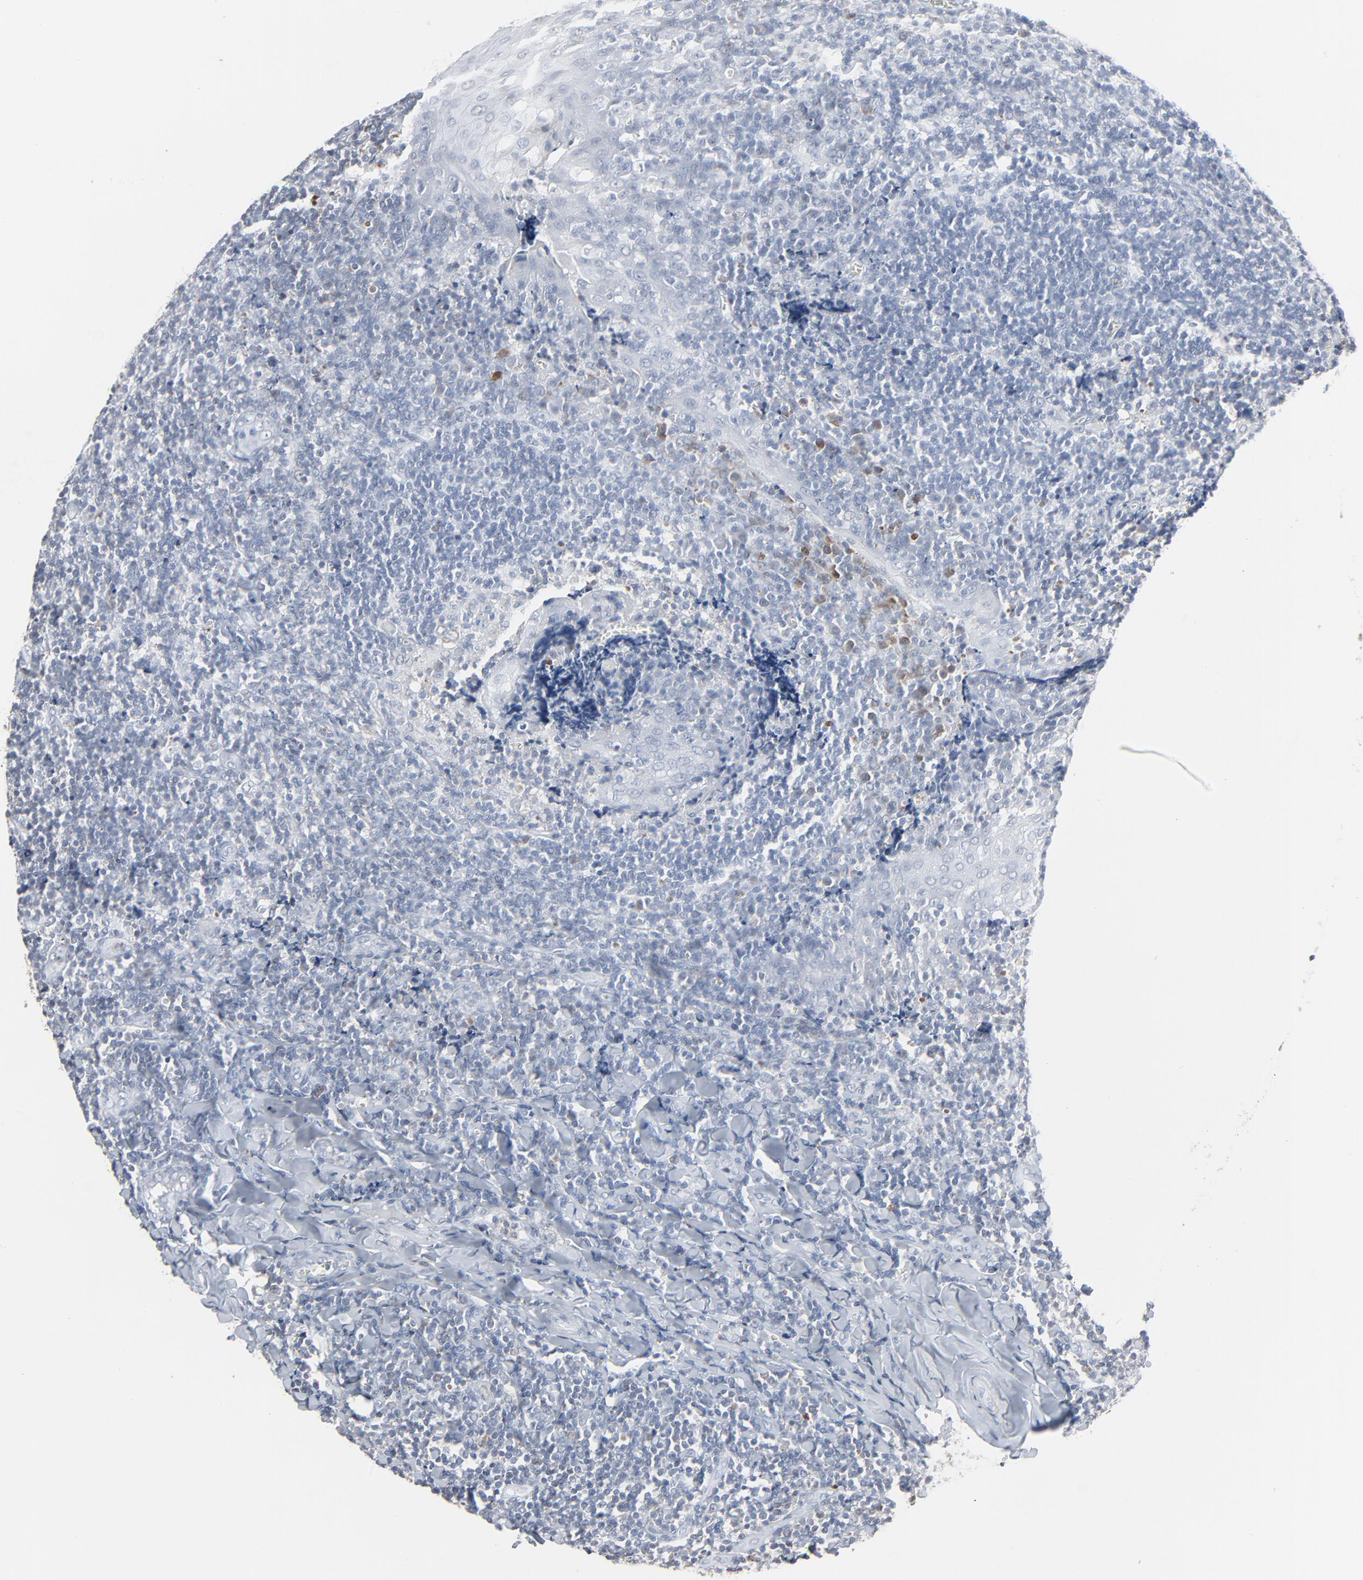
{"staining": {"intensity": "weak", "quantity": "<25%", "location": "cytoplasmic/membranous"}, "tissue": "tonsil", "cell_type": "Germinal center cells", "image_type": "normal", "snomed": [{"axis": "morphology", "description": "Normal tissue, NOS"}, {"axis": "topography", "description": "Tonsil"}], "caption": "This is a histopathology image of IHC staining of normal tonsil, which shows no staining in germinal center cells.", "gene": "PHGDH", "patient": {"sex": "male", "age": 20}}